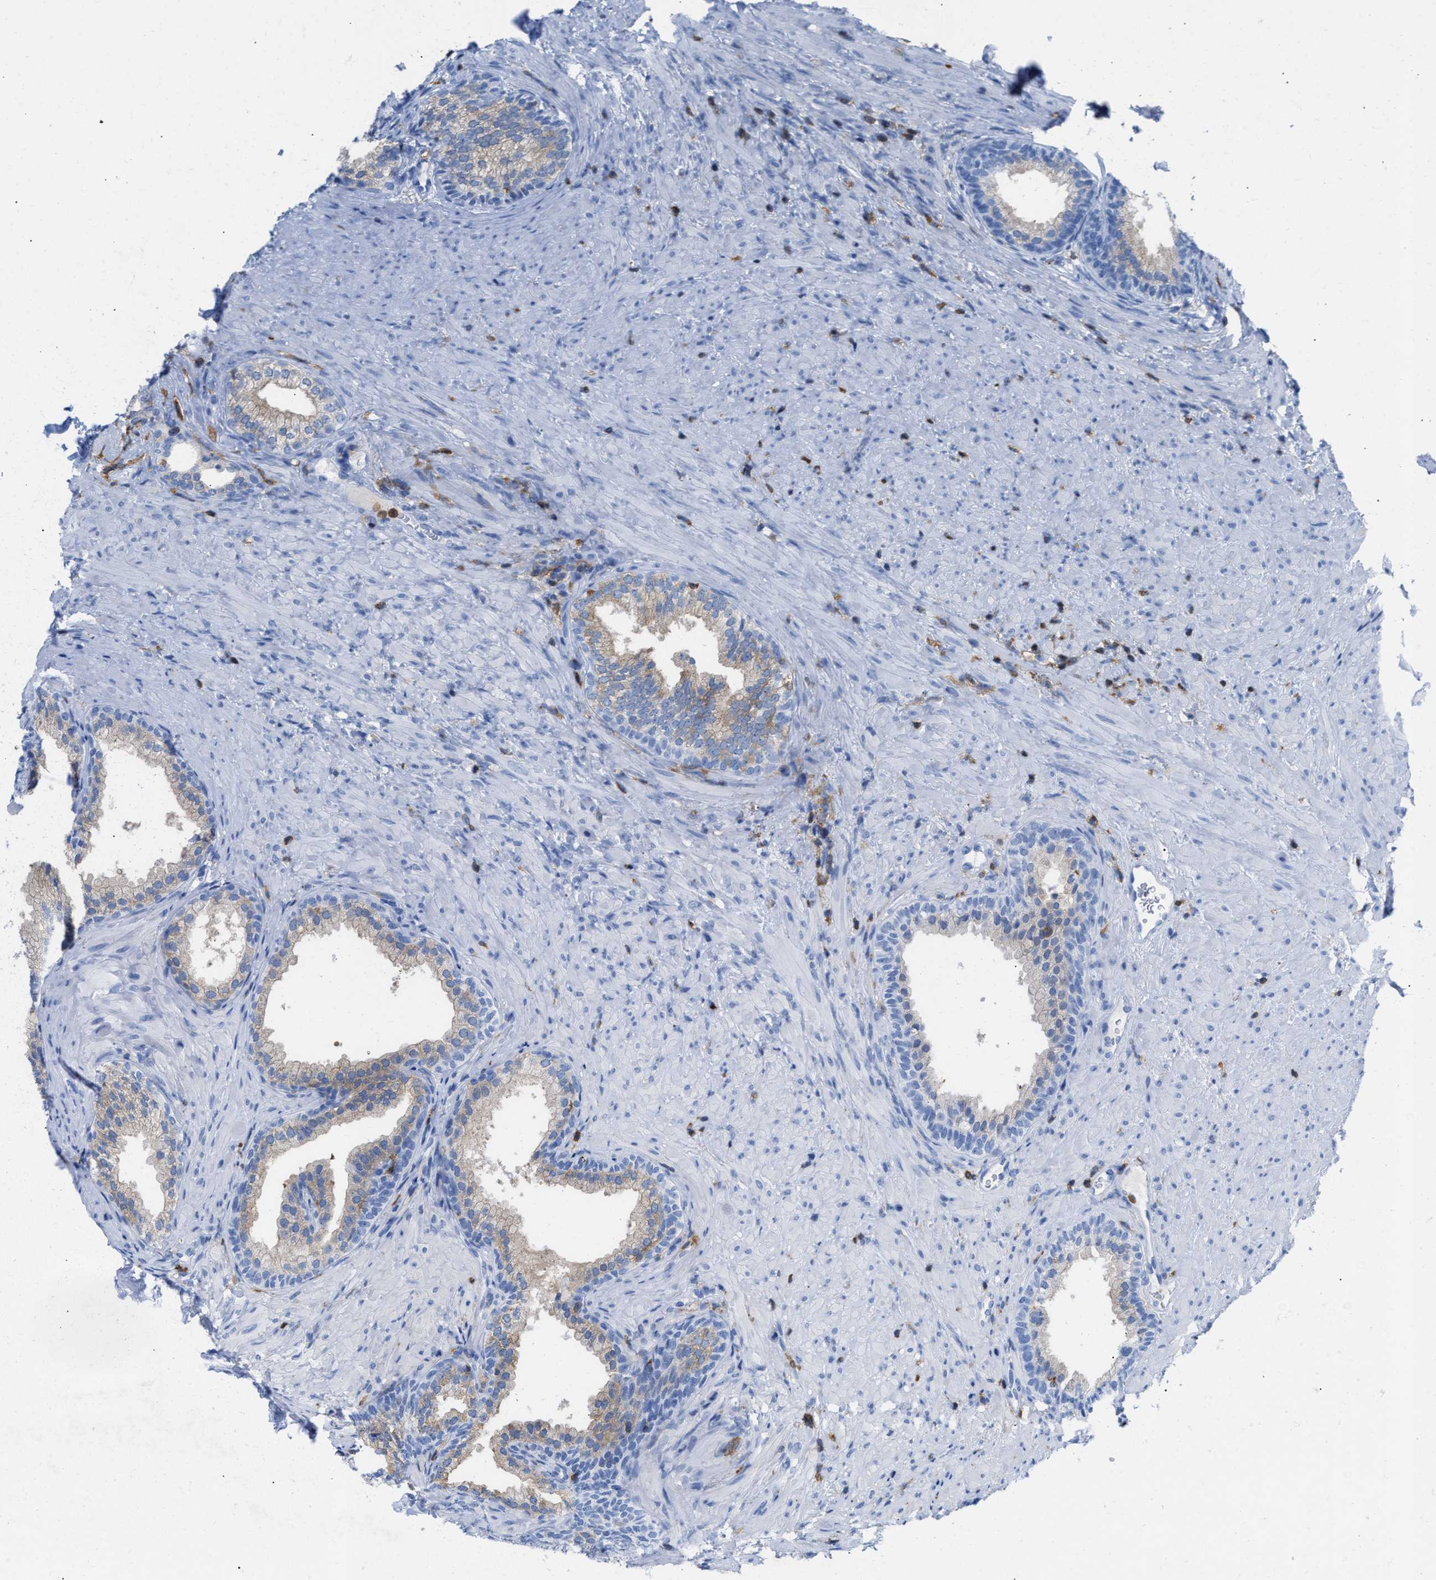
{"staining": {"intensity": "negative", "quantity": "none", "location": "none"}, "tissue": "prostate", "cell_type": "Glandular cells", "image_type": "normal", "snomed": [{"axis": "morphology", "description": "Normal tissue, NOS"}, {"axis": "topography", "description": "Prostate"}], "caption": "A micrograph of human prostate is negative for staining in glandular cells.", "gene": "LCP1", "patient": {"sex": "male", "age": 76}}